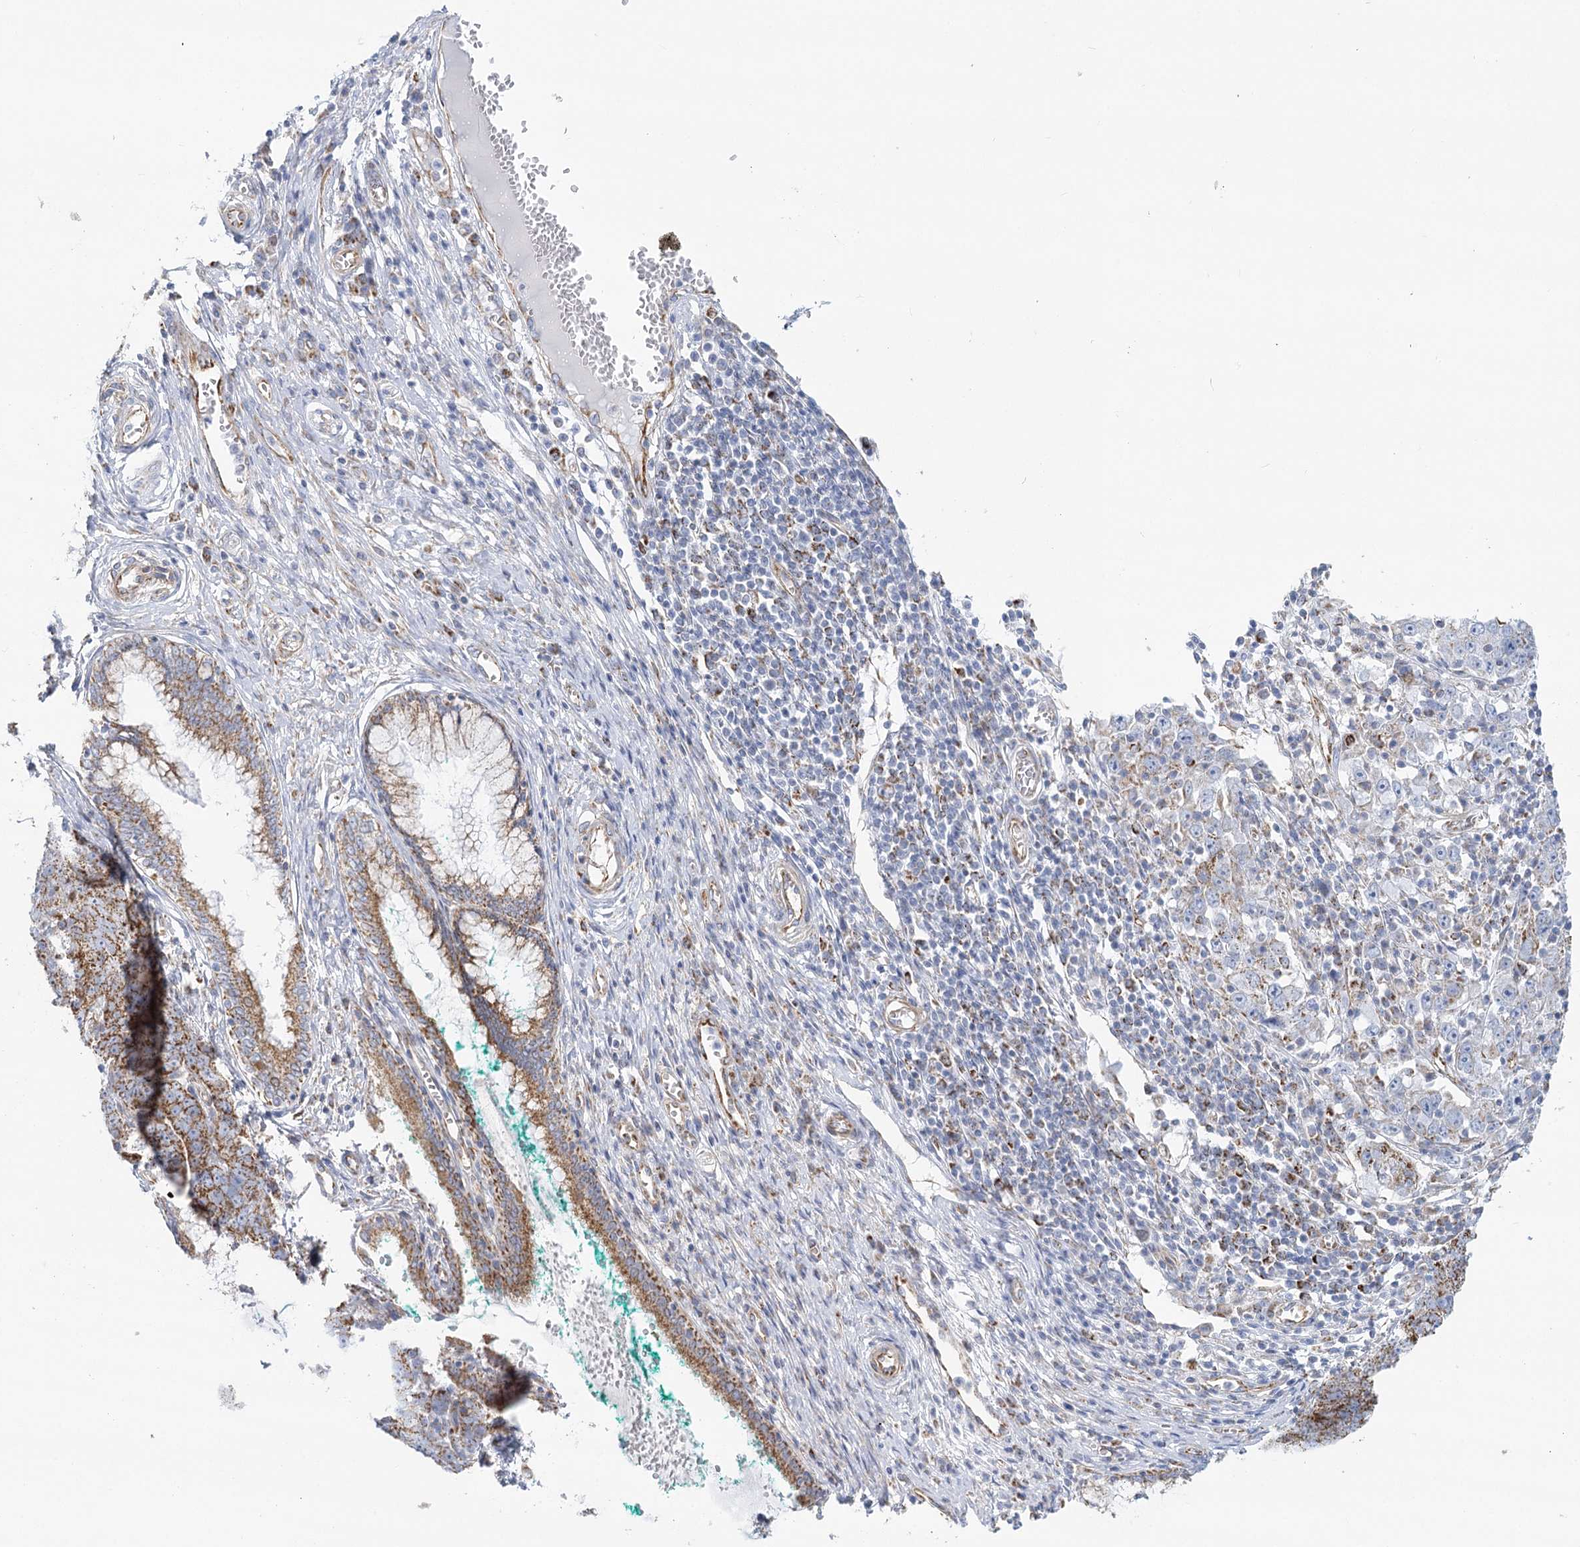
{"staining": {"intensity": "moderate", "quantity": ">75%", "location": "cytoplasmic/membranous"}, "tissue": "cervix", "cell_type": "Glandular cells", "image_type": "normal", "snomed": [{"axis": "morphology", "description": "Normal tissue, NOS"}, {"axis": "morphology", "description": "Adenocarcinoma, NOS"}, {"axis": "topography", "description": "Cervix"}], "caption": "Immunohistochemistry (IHC) photomicrograph of unremarkable cervix: cervix stained using IHC shows medium levels of moderate protein expression localized specifically in the cytoplasmic/membranous of glandular cells, appearing as a cytoplasmic/membranous brown color.", "gene": "DHTKD1", "patient": {"sex": "female", "age": 29}}